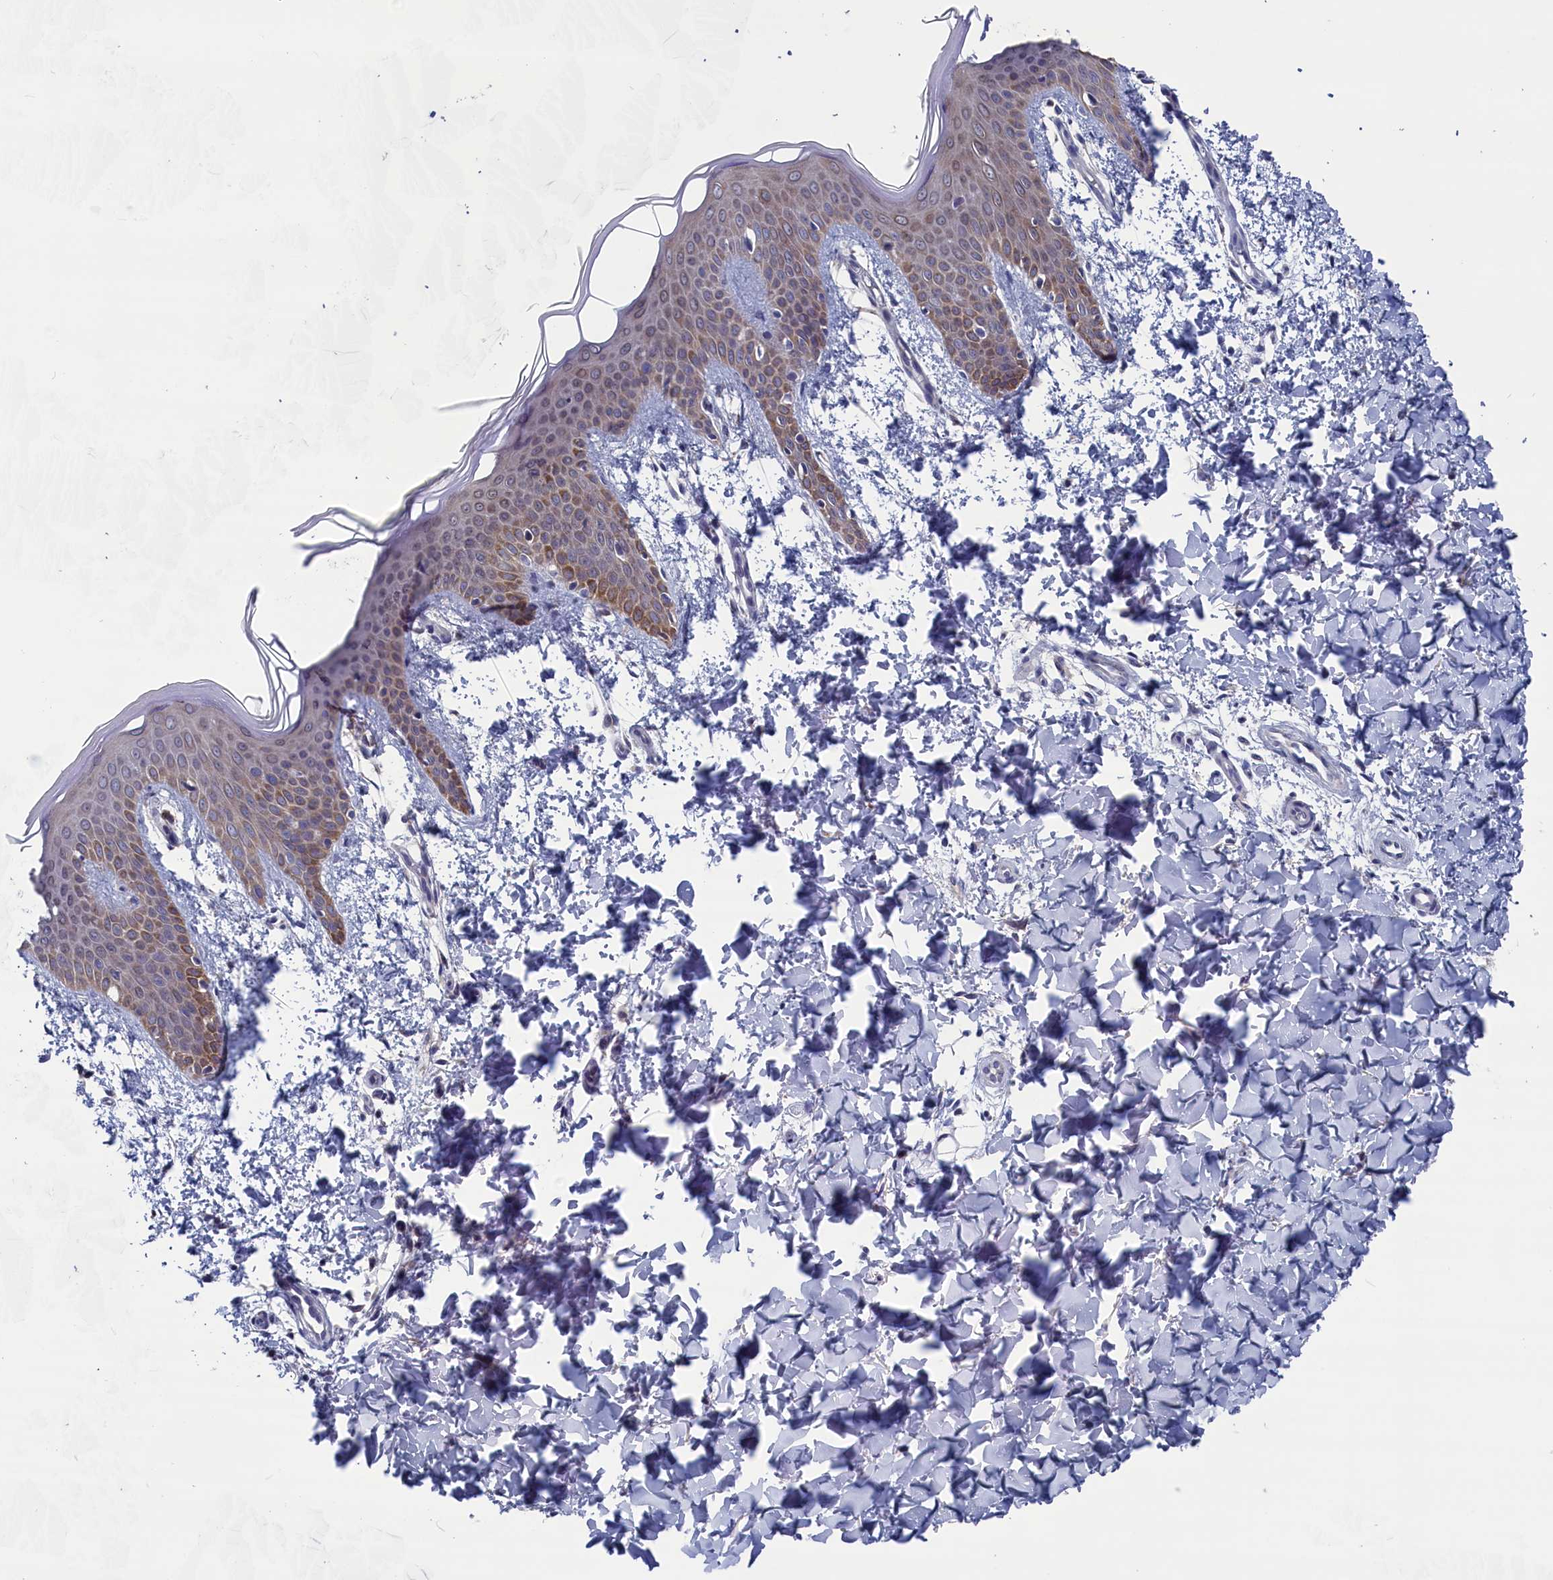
{"staining": {"intensity": "negative", "quantity": "none", "location": "none"}, "tissue": "skin", "cell_type": "Fibroblasts", "image_type": "normal", "snomed": [{"axis": "morphology", "description": "Normal tissue, NOS"}, {"axis": "topography", "description": "Skin"}], "caption": "Fibroblasts are negative for brown protein staining in normal skin. Nuclei are stained in blue.", "gene": "SPATA13", "patient": {"sex": "male", "age": 36}}